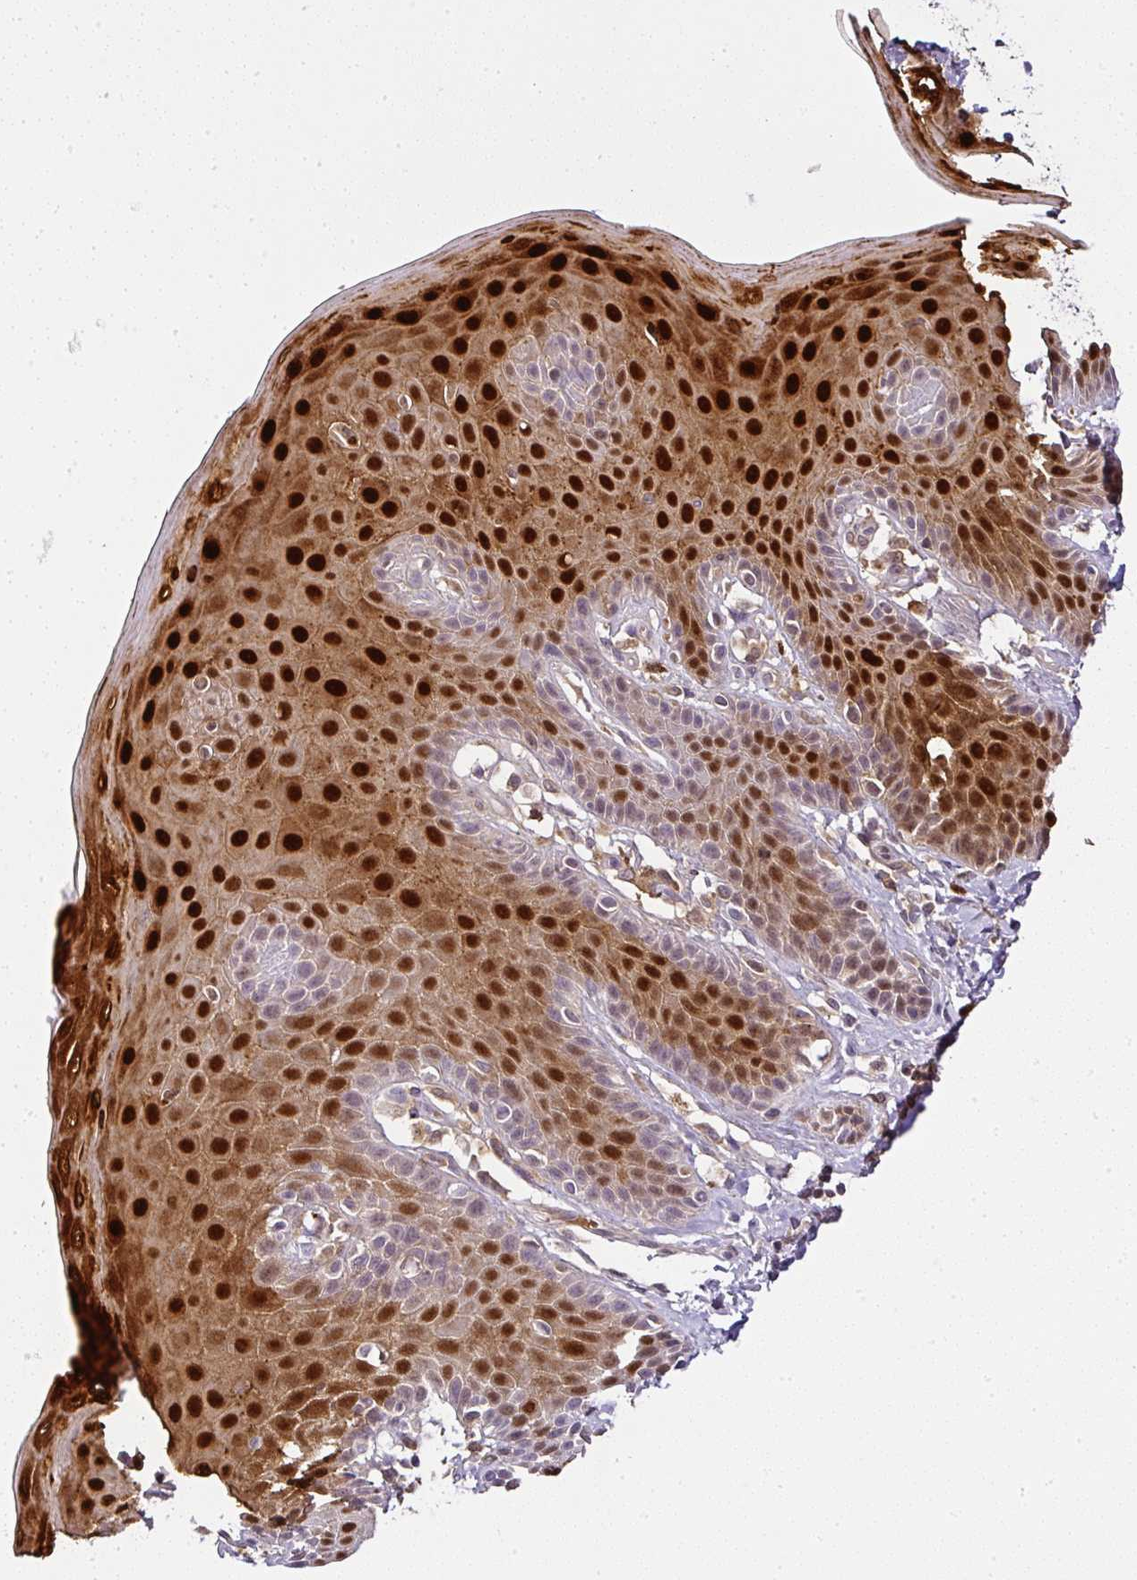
{"staining": {"intensity": "strong", "quantity": "25%-75%", "location": "cytoplasmic/membranous,nuclear"}, "tissue": "skin", "cell_type": "Epidermal cells", "image_type": "normal", "snomed": [{"axis": "morphology", "description": "Normal tissue, NOS"}, {"axis": "topography", "description": "Peripheral nerve tissue"}], "caption": "The histopathology image shows immunohistochemical staining of normal skin. There is strong cytoplasmic/membranous,nuclear positivity is present in approximately 25%-75% of epidermal cells.", "gene": "SERPINB3", "patient": {"sex": "male", "age": 51}}